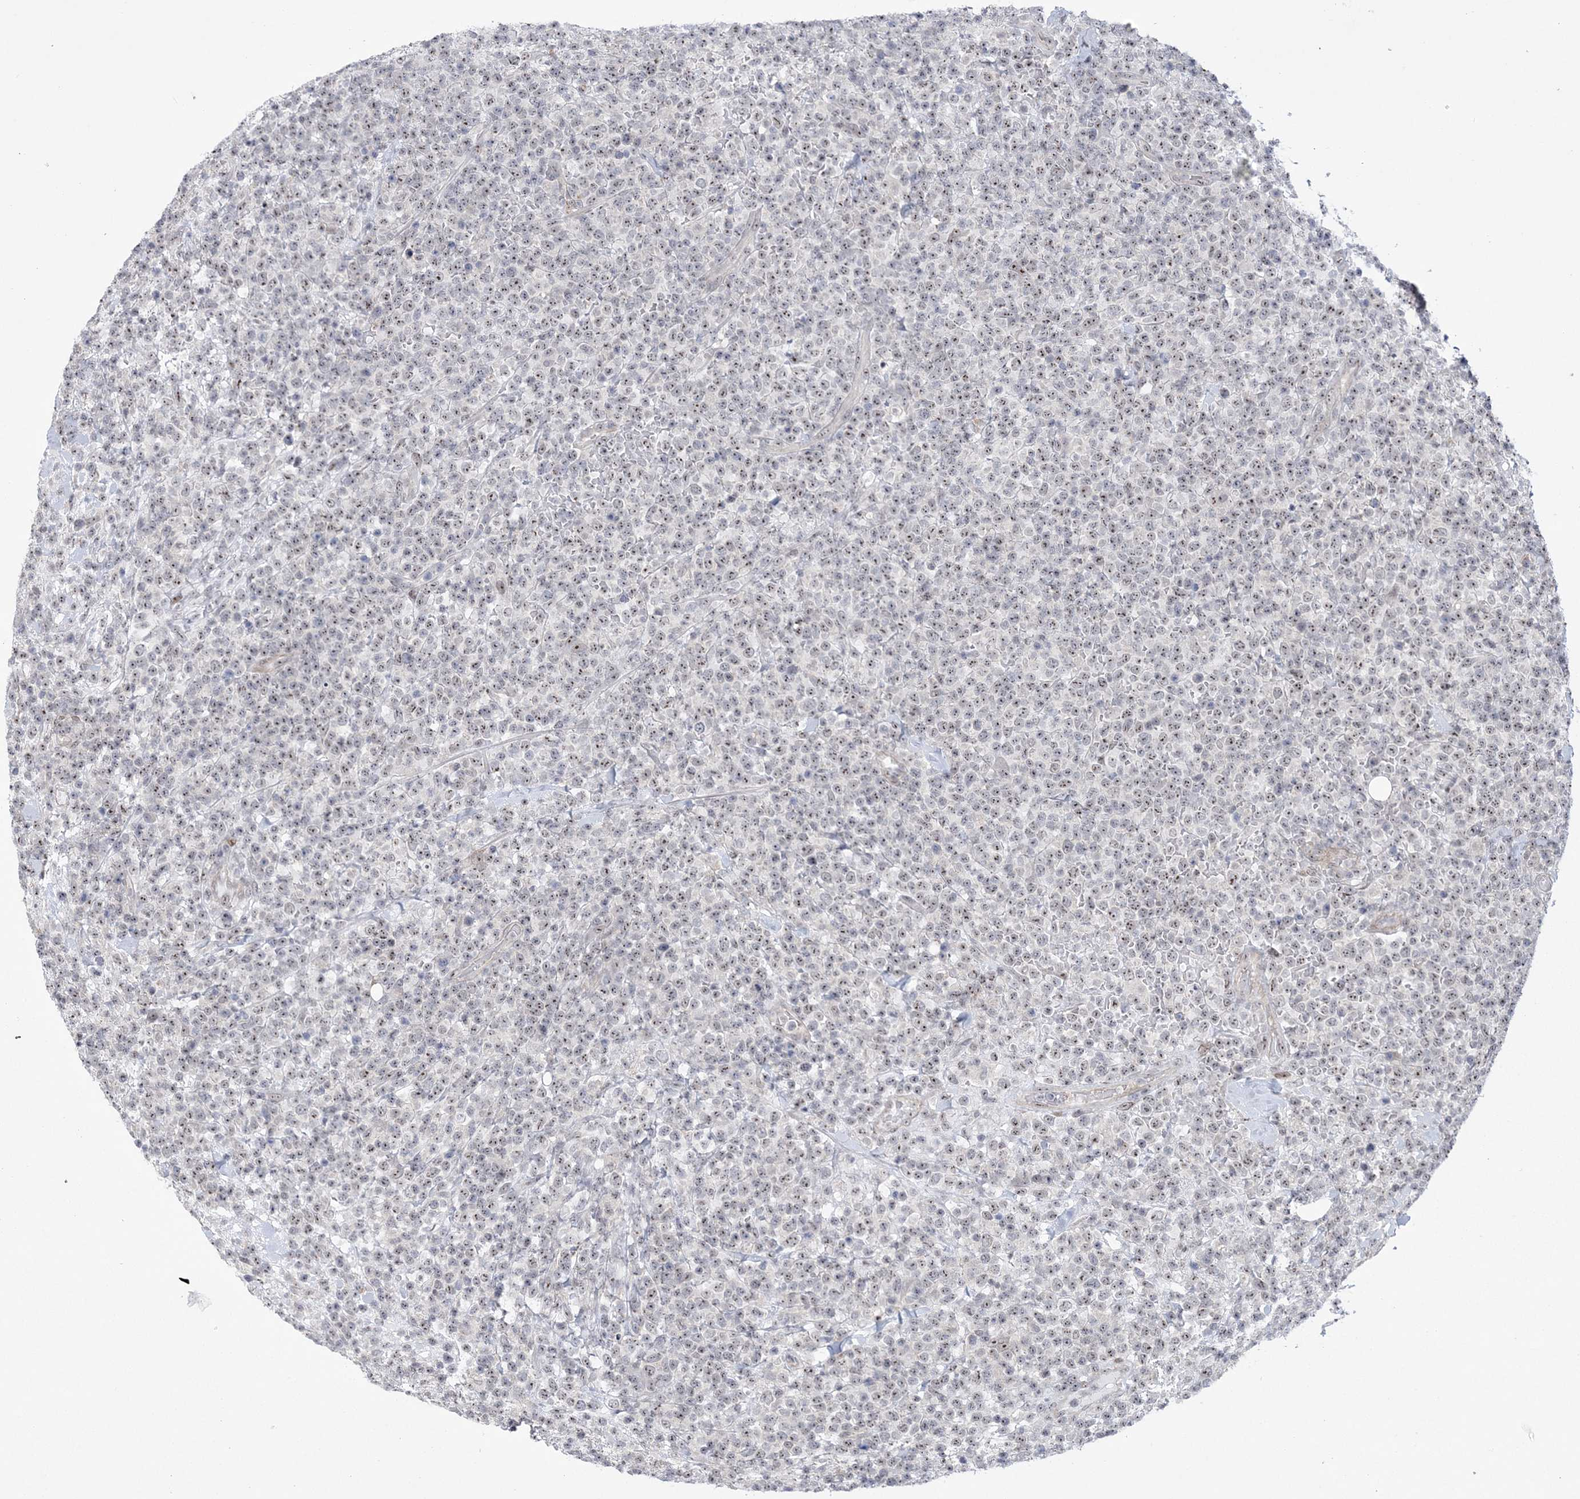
{"staining": {"intensity": "weak", "quantity": ">75%", "location": "nuclear"}, "tissue": "lymphoma", "cell_type": "Tumor cells", "image_type": "cancer", "snomed": [{"axis": "morphology", "description": "Malignant lymphoma, non-Hodgkin's type, High grade"}, {"axis": "topography", "description": "Colon"}], "caption": "Immunohistochemistry histopathology image of lymphoma stained for a protein (brown), which reveals low levels of weak nuclear staining in approximately >75% of tumor cells.", "gene": "HOMEZ", "patient": {"sex": "female", "age": 53}}